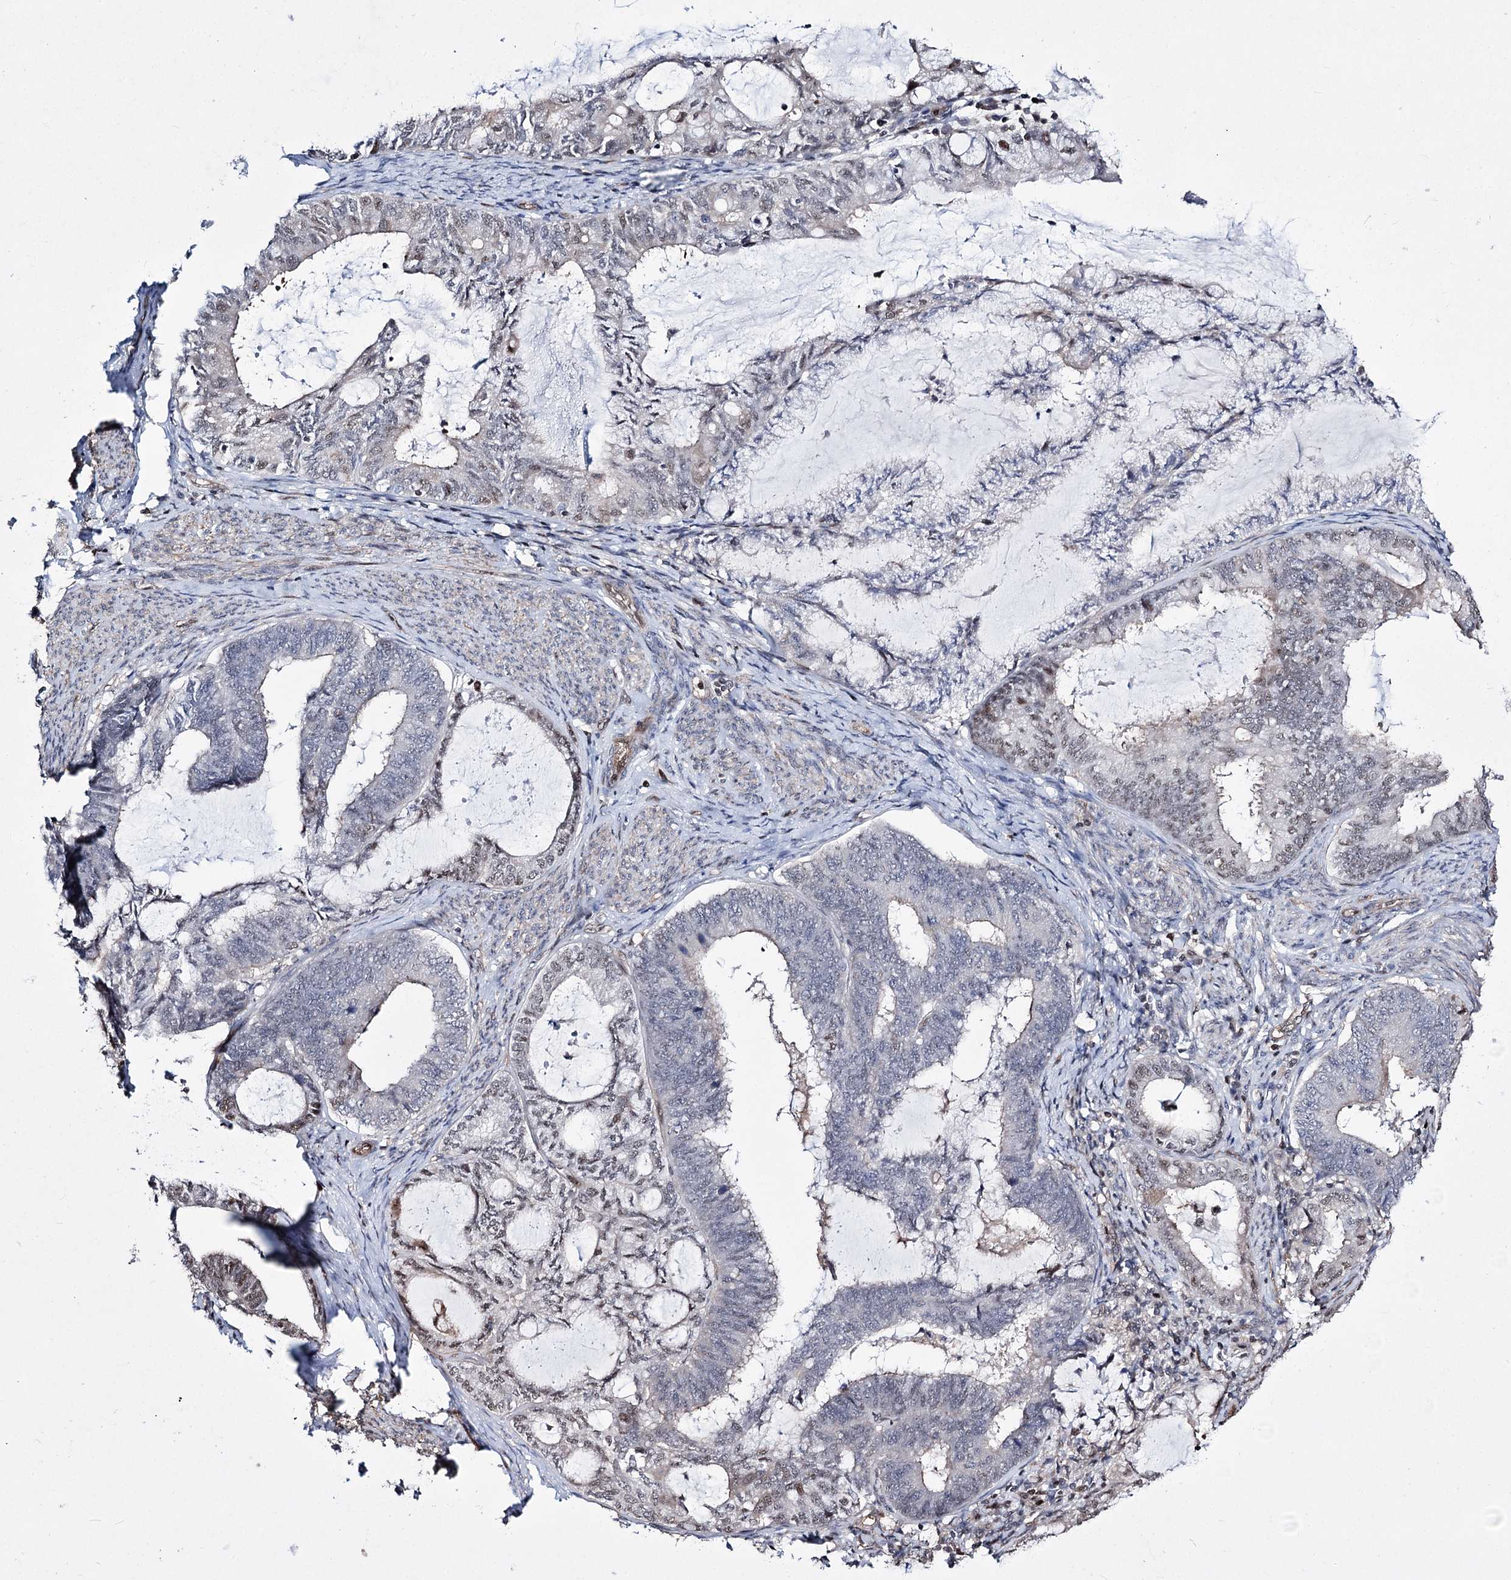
{"staining": {"intensity": "strong", "quantity": "25%-75%", "location": "nuclear"}, "tissue": "endometrial cancer", "cell_type": "Tumor cells", "image_type": "cancer", "snomed": [{"axis": "morphology", "description": "Adenocarcinoma, NOS"}, {"axis": "topography", "description": "Endometrium"}], "caption": "Brown immunohistochemical staining in human endometrial adenocarcinoma demonstrates strong nuclear staining in approximately 25%-75% of tumor cells.", "gene": "CHMP7", "patient": {"sex": "female", "age": 86}}